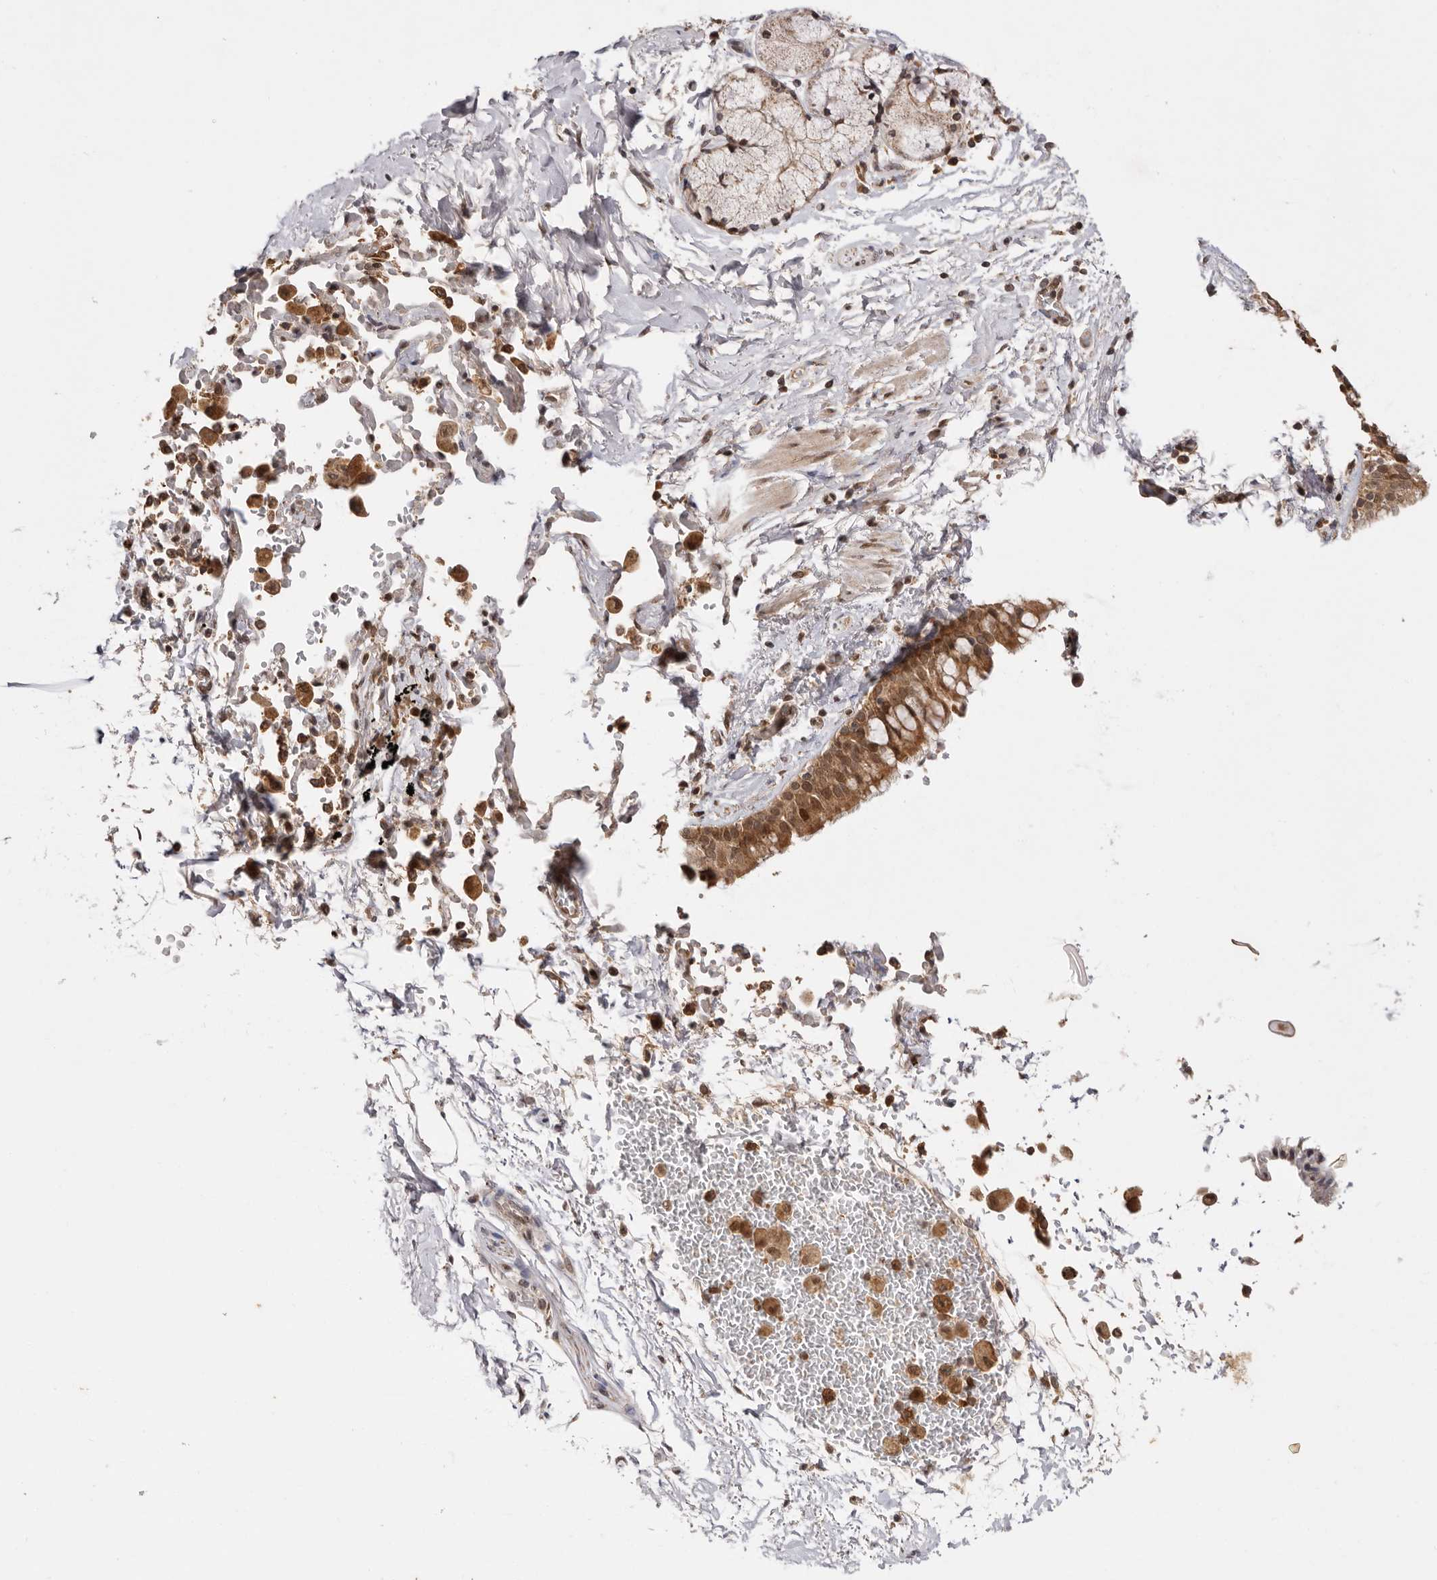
{"staining": {"intensity": "moderate", "quantity": ">75%", "location": "cytoplasmic/membranous,nuclear"}, "tissue": "bronchus", "cell_type": "Respiratory epithelial cells", "image_type": "normal", "snomed": [{"axis": "morphology", "description": "Normal tissue, NOS"}, {"axis": "morphology", "description": "Inflammation, NOS"}, {"axis": "topography", "description": "Cartilage tissue"}, {"axis": "topography", "description": "Bronchus"}, {"axis": "topography", "description": "Lung"}], "caption": "The immunohistochemical stain shows moderate cytoplasmic/membranous,nuclear expression in respiratory epithelial cells of benign bronchus.", "gene": "TARS2", "patient": {"sex": "female", "age": 64}}